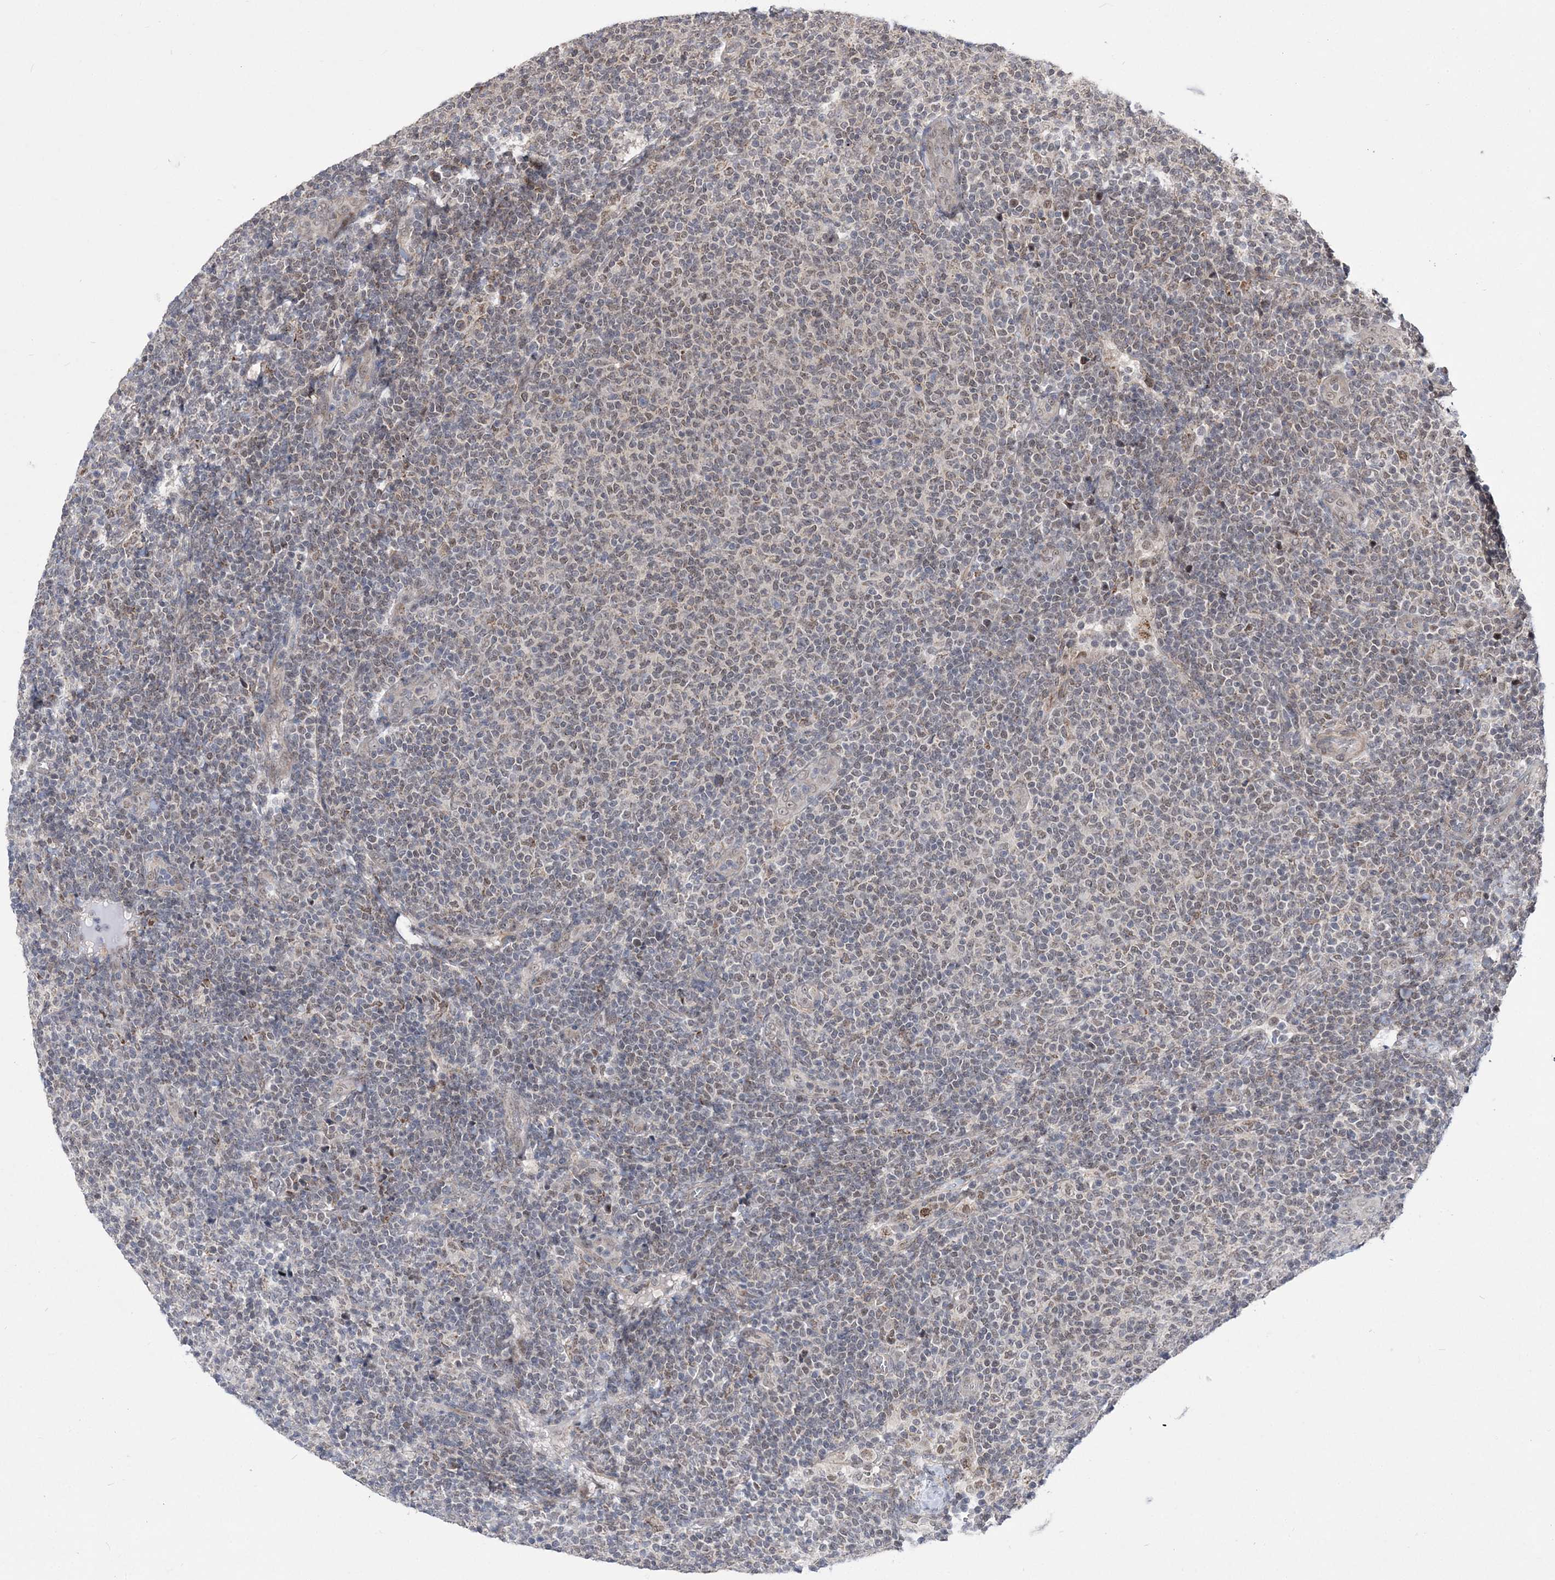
{"staining": {"intensity": "weak", "quantity": "25%-75%", "location": "nuclear"}, "tissue": "lymphoma", "cell_type": "Tumor cells", "image_type": "cancer", "snomed": [{"axis": "morphology", "description": "Malignant lymphoma, non-Hodgkin's type, Low grade"}, {"axis": "topography", "description": "Lymph node"}], "caption": "There is low levels of weak nuclear staining in tumor cells of low-grade malignant lymphoma, non-Hodgkin's type, as demonstrated by immunohistochemical staining (brown color).", "gene": "BOD1L1", "patient": {"sex": "male", "age": 66}}